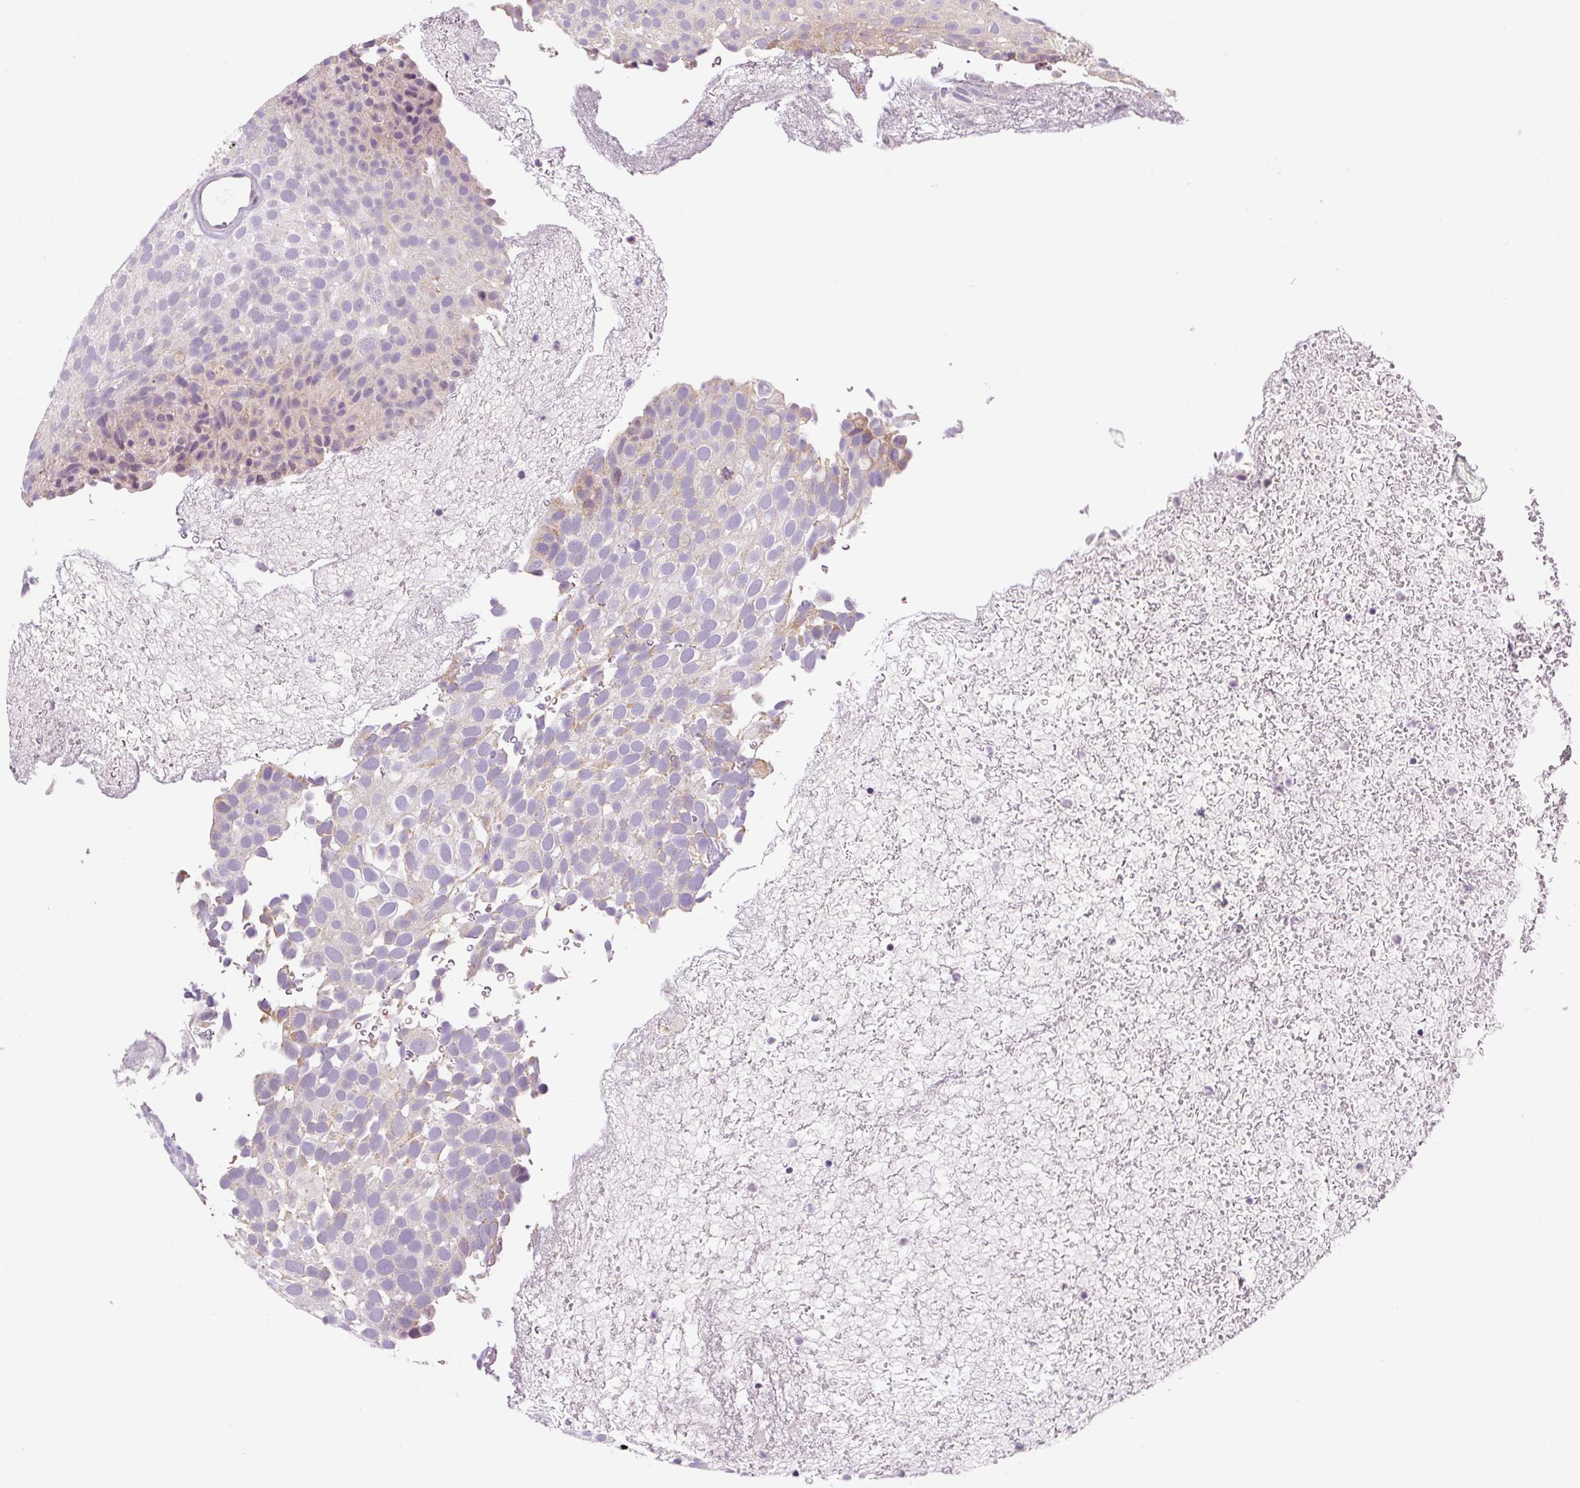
{"staining": {"intensity": "negative", "quantity": "none", "location": "none"}, "tissue": "urothelial cancer", "cell_type": "Tumor cells", "image_type": "cancer", "snomed": [{"axis": "morphology", "description": "Urothelial carcinoma, Low grade"}, {"axis": "topography", "description": "Urinary bladder"}], "caption": "DAB immunohistochemical staining of human urothelial carcinoma (low-grade) displays no significant expression in tumor cells. (Stains: DAB (3,3'-diaminobenzidine) immunohistochemistry (IHC) with hematoxylin counter stain, Microscopy: brightfield microscopy at high magnification).", "gene": "PRKAA2", "patient": {"sex": "male", "age": 78}}